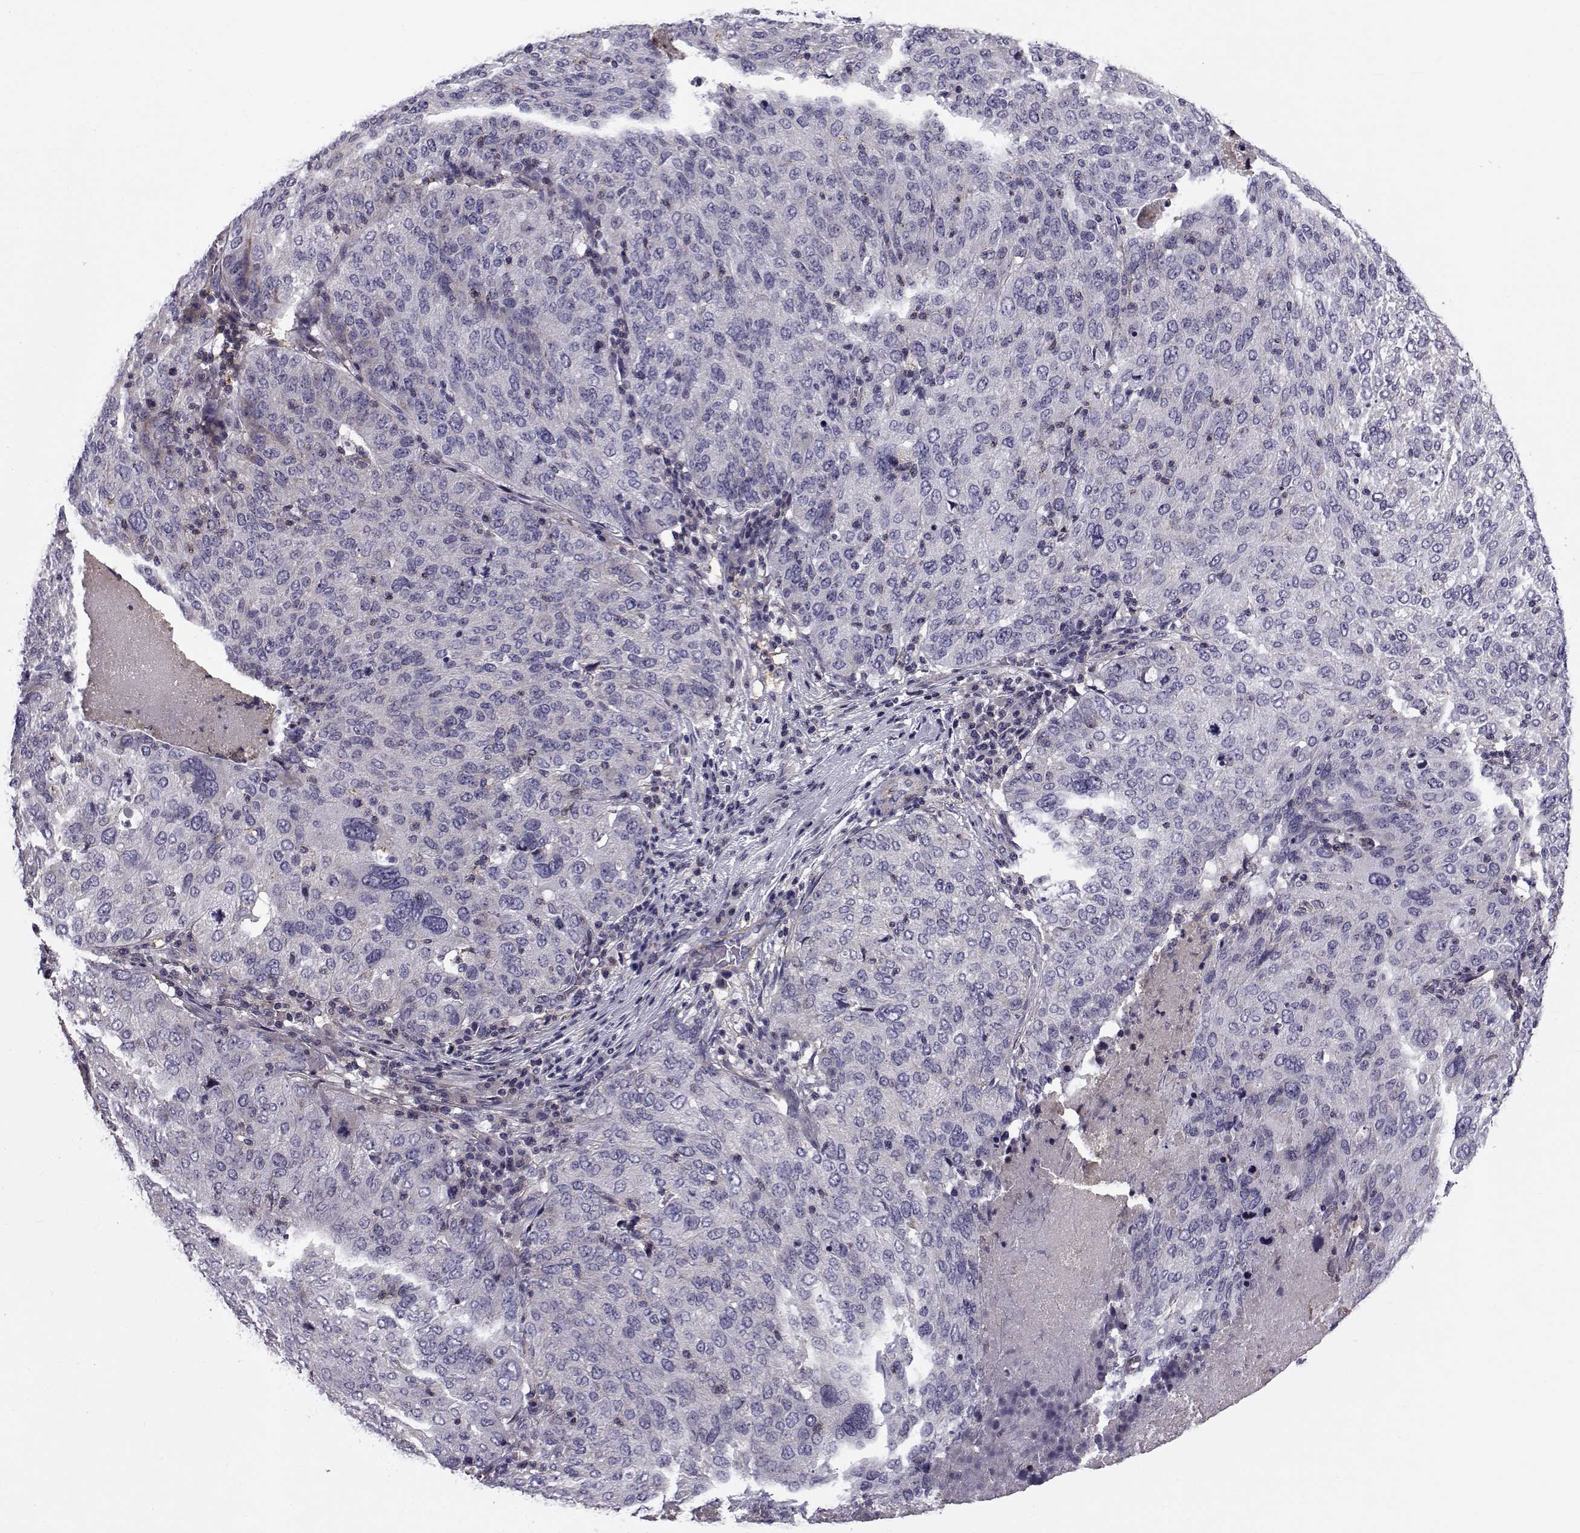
{"staining": {"intensity": "negative", "quantity": "none", "location": "none"}, "tissue": "ovarian cancer", "cell_type": "Tumor cells", "image_type": "cancer", "snomed": [{"axis": "morphology", "description": "Carcinoma, endometroid"}, {"axis": "topography", "description": "Ovary"}], "caption": "The IHC photomicrograph has no significant expression in tumor cells of endometroid carcinoma (ovarian) tissue.", "gene": "LRRC27", "patient": {"sex": "female", "age": 58}}